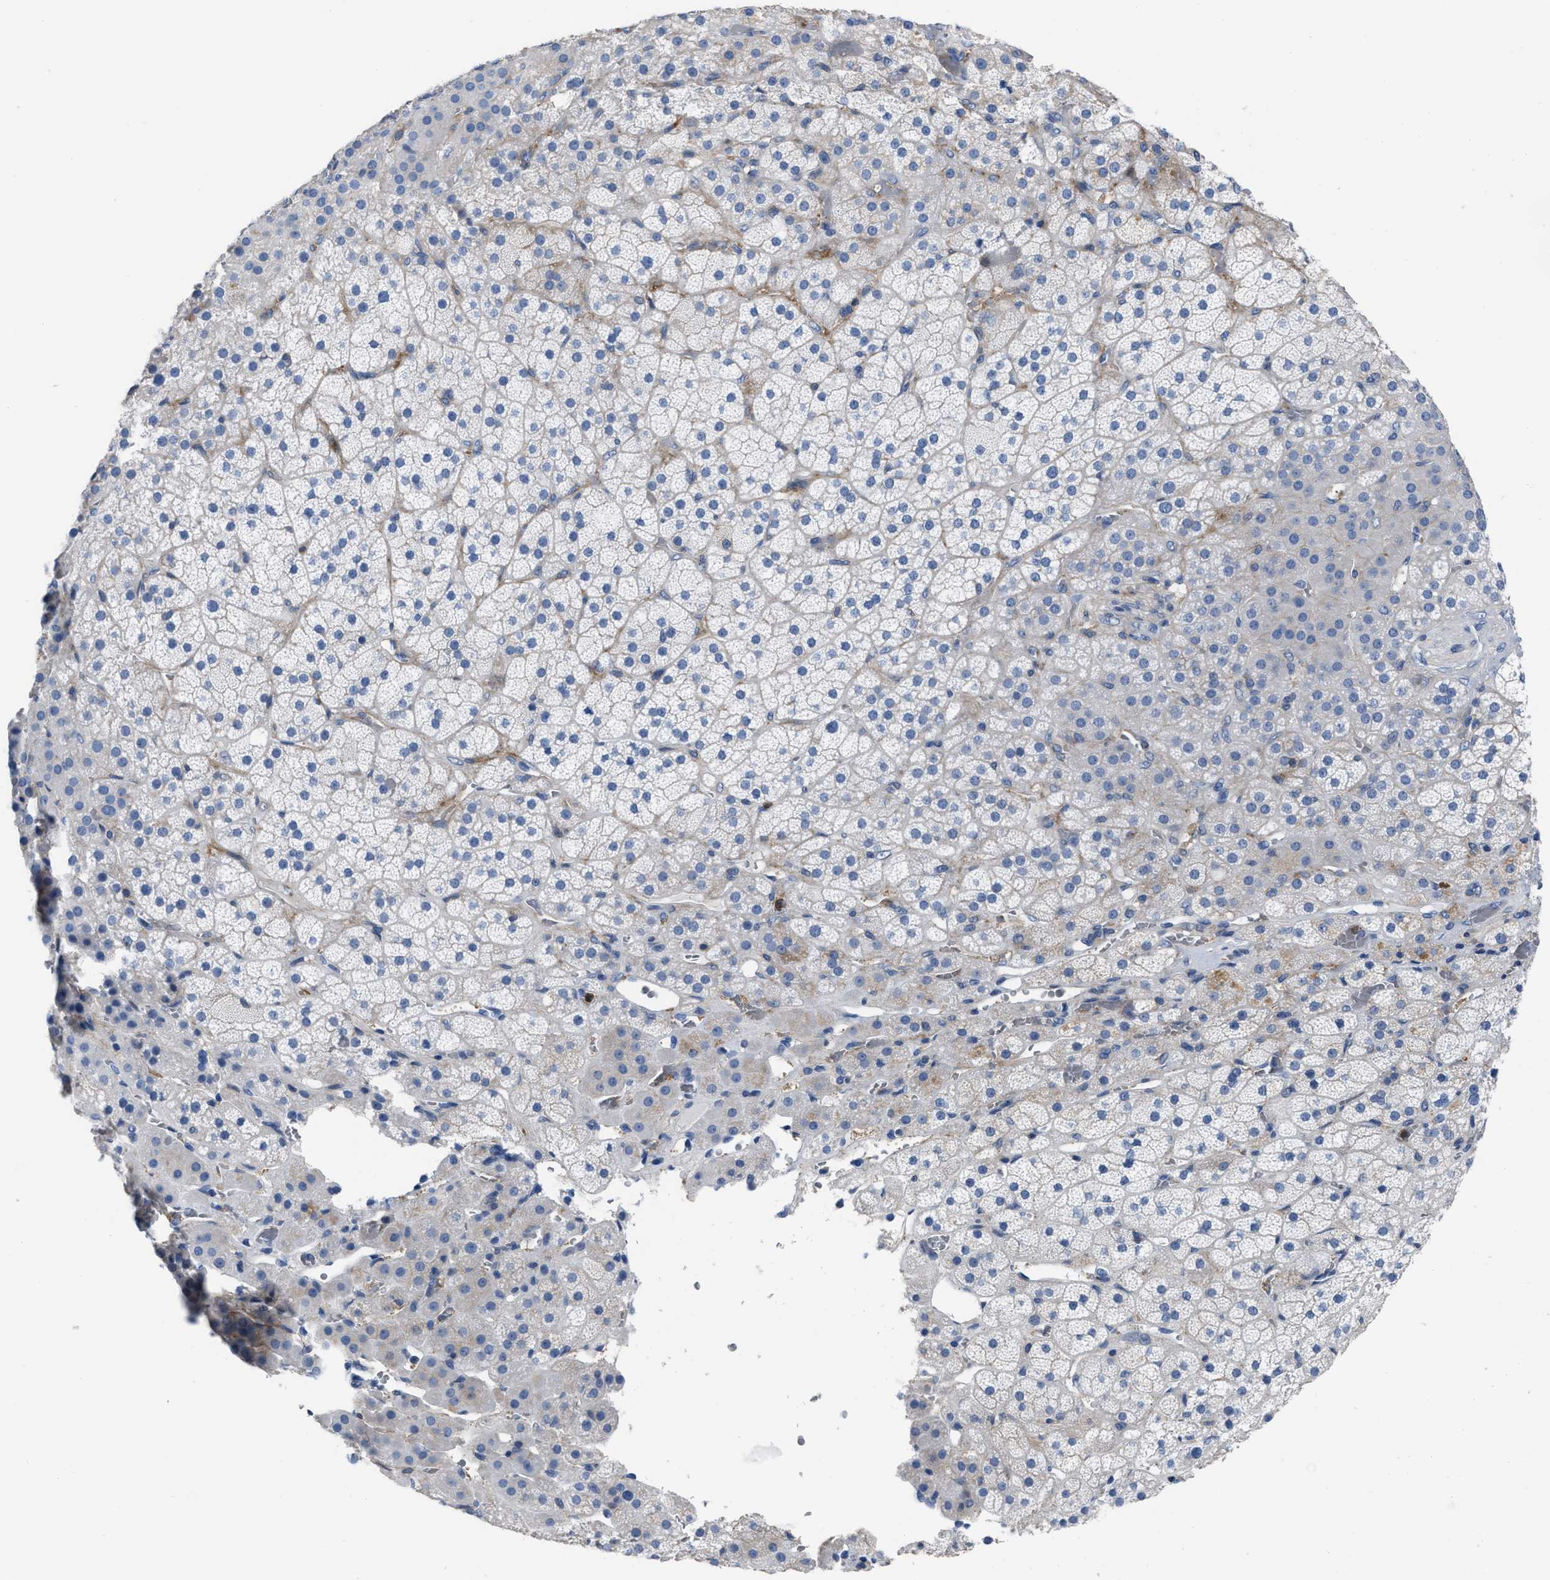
{"staining": {"intensity": "weak", "quantity": "<25%", "location": "cytoplasmic/membranous"}, "tissue": "adrenal gland", "cell_type": "Glandular cells", "image_type": "normal", "snomed": [{"axis": "morphology", "description": "Normal tissue, NOS"}, {"axis": "topography", "description": "Adrenal gland"}], "caption": "Immunohistochemistry (IHC) of unremarkable adrenal gland displays no staining in glandular cells.", "gene": "PRMT2", "patient": {"sex": "male", "age": 57}}